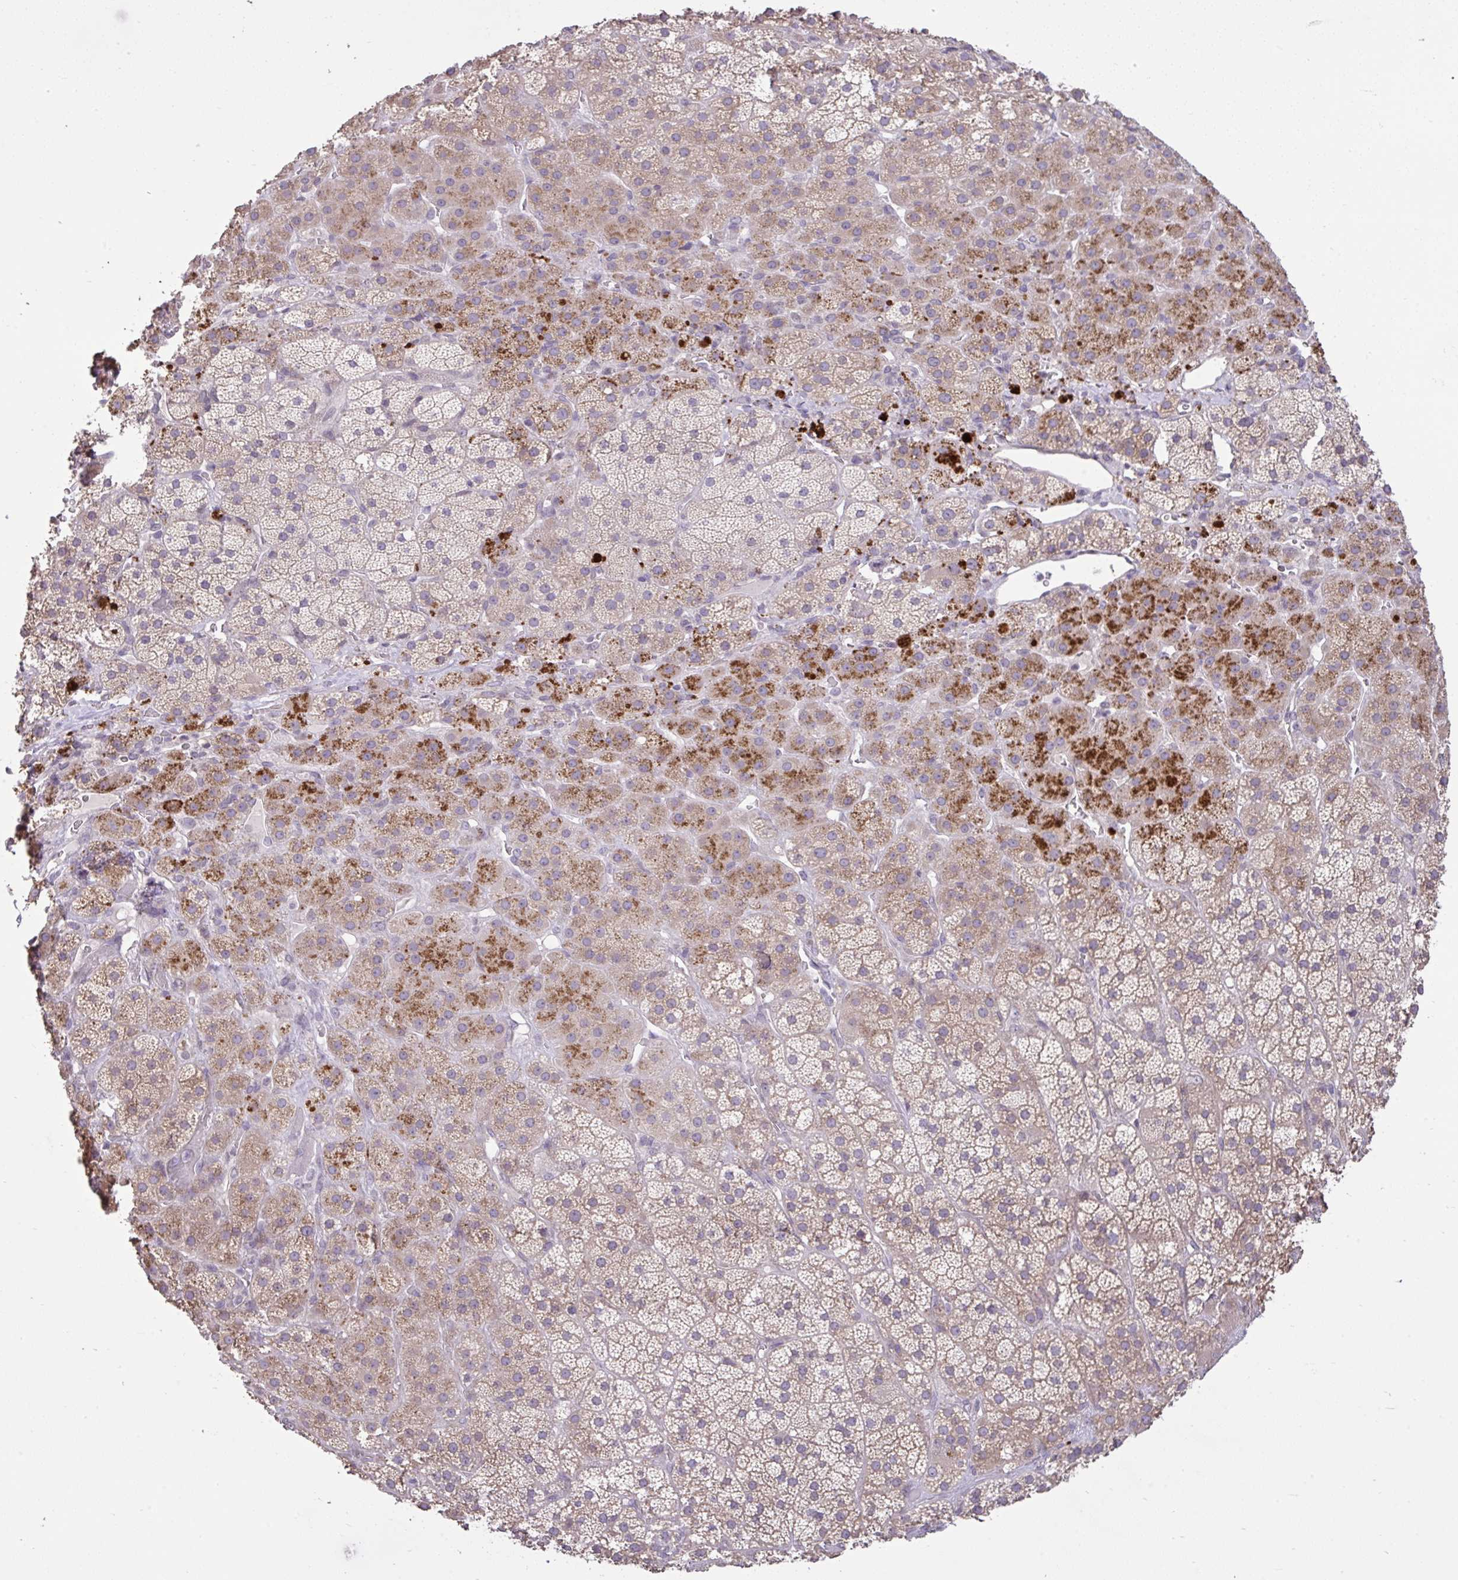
{"staining": {"intensity": "moderate", "quantity": ">75%", "location": "cytoplasmic/membranous"}, "tissue": "adrenal gland", "cell_type": "Glandular cells", "image_type": "normal", "snomed": [{"axis": "morphology", "description": "Normal tissue, NOS"}, {"axis": "topography", "description": "Adrenal gland"}], "caption": "Human adrenal gland stained with a brown dye displays moderate cytoplasmic/membranous positive positivity in approximately >75% of glandular cells.", "gene": "CYP20A1", "patient": {"sex": "male", "age": 57}}